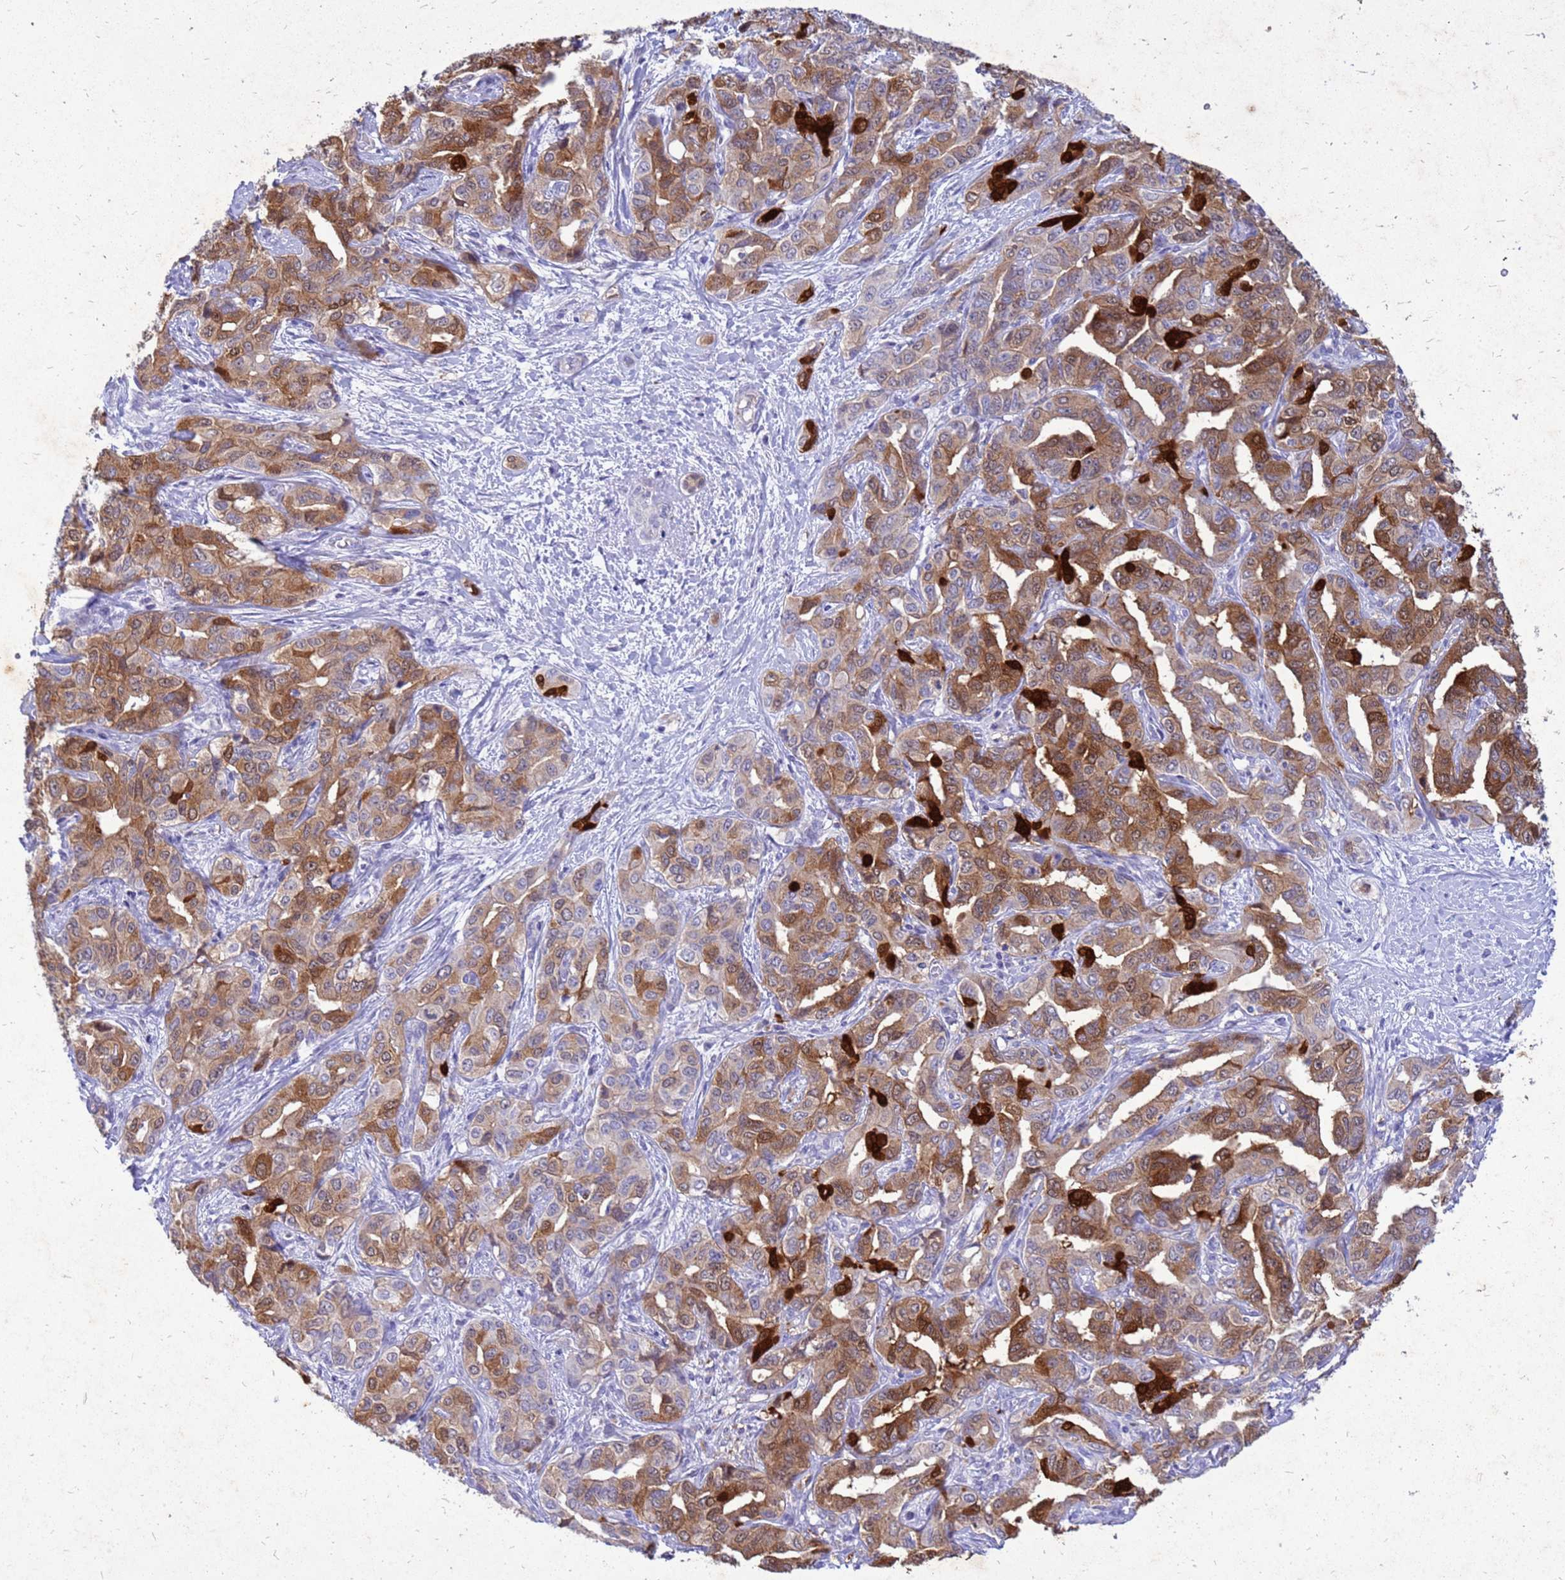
{"staining": {"intensity": "moderate", "quantity": ">75%", "location": "cytoplasmic/membranous,nuclear"}, "tissue": "liver cancer", "cell_type": "Tumor cells", "image_type": "cancer", "snomed": [{"axis": "morphology", "description": "Cholangiocarcinoma"}, {"axis": "topography", "description": "Liver"}], "caption": "Liver cancer stained for a protein demonstrates moderate cytoplasmic/membranous and nuclear positivity in tumor cells.", "gene": "AKR1C1", "patient": {"sex": "male", "age": 59}}